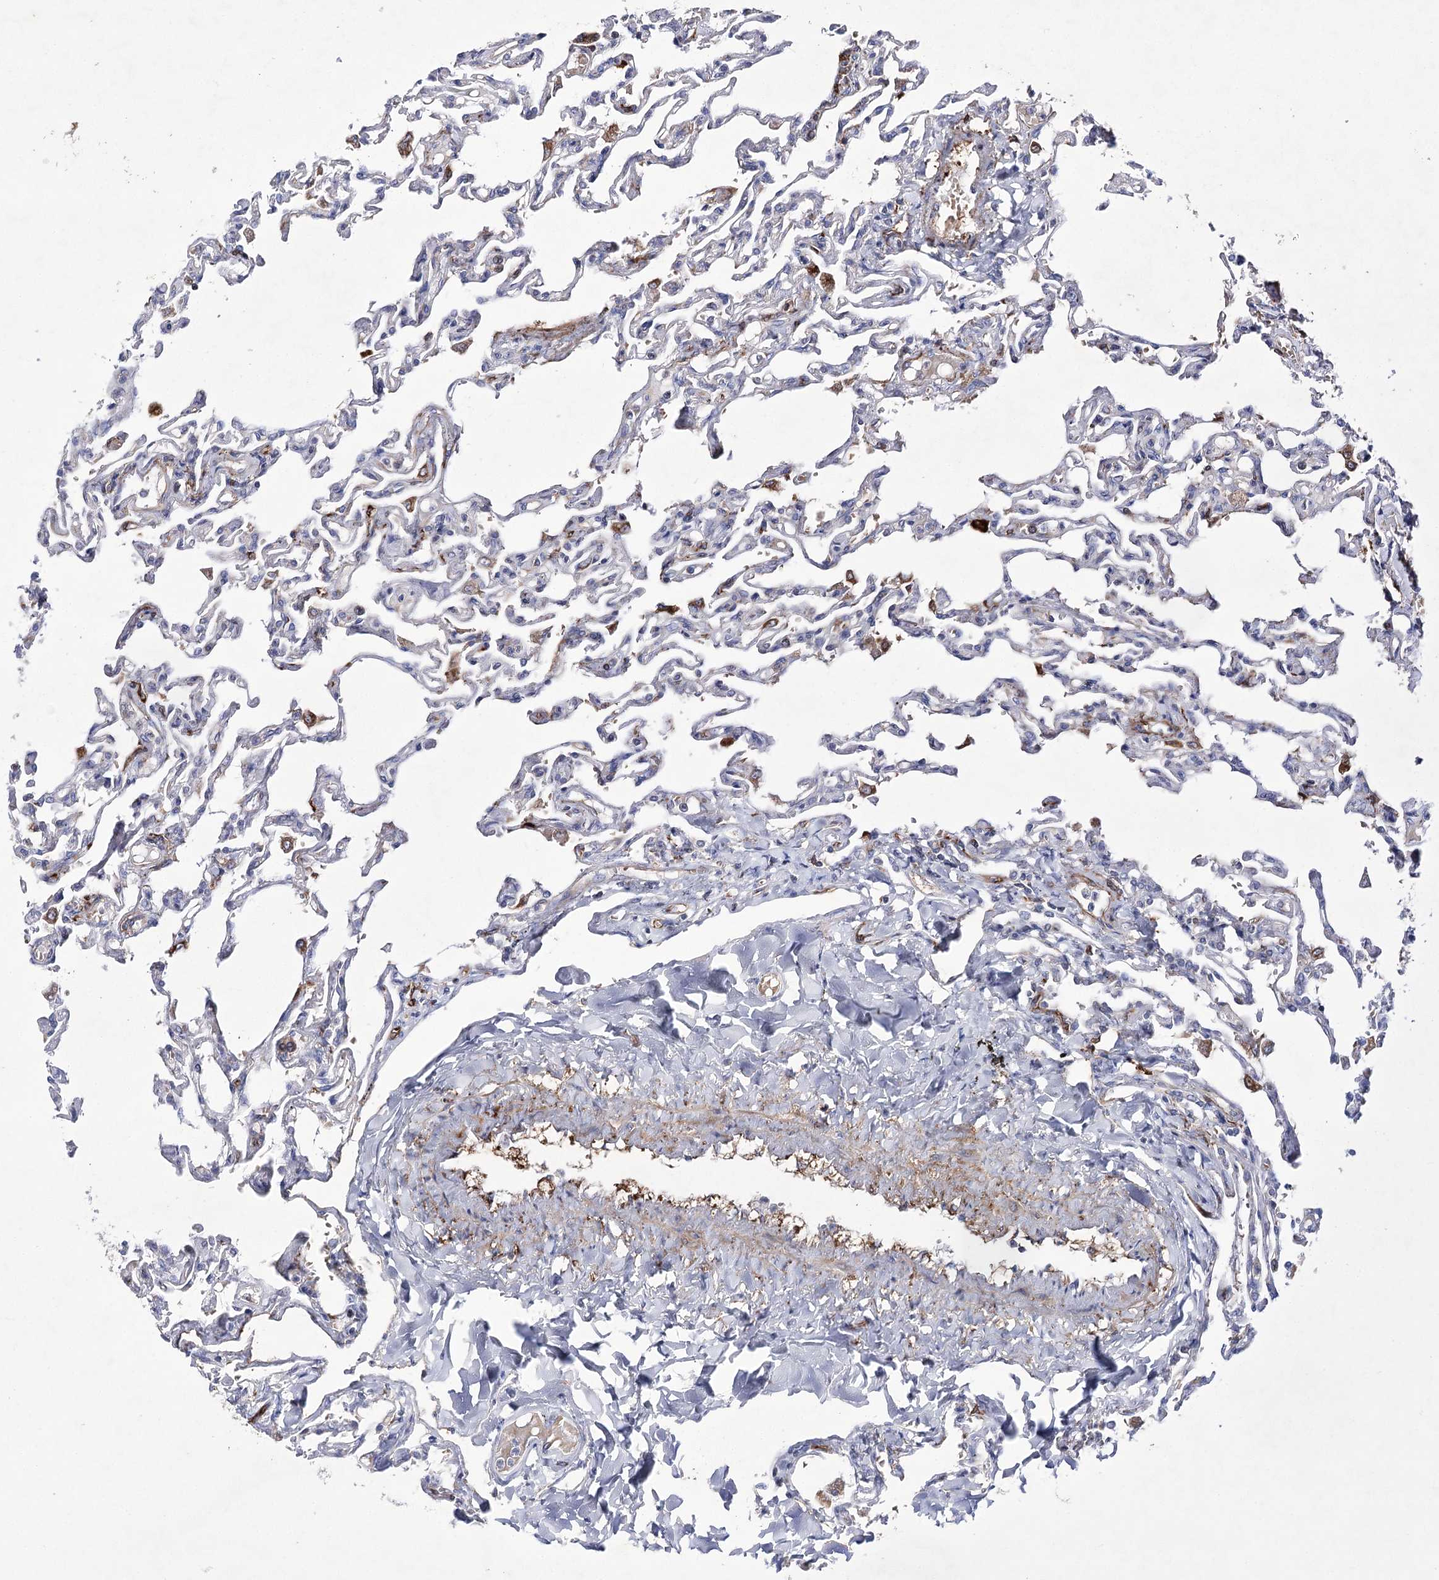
{"staining": {"intensity": "moderate", "quantity": "<25%", "location": "cytoplasmic/membranous"}, "tissue": "lung", "cell_type": "Alveolar cells", "image_type": "normal", "snomed": [{"axis": "morphology", "description": "Normal tissue, NOS"}, {"axis": "topography", "description": "Lung"}], "caption": "Immunohistochemistry histopathology image of unremarkable human lung stained for a protein (brown), which displays low levels of moderate cytoplasmic/membranous staining in approximately <25% of alveolar cells.", "gene": "COX15", "patient": {"sex": "male", "age": 21}}